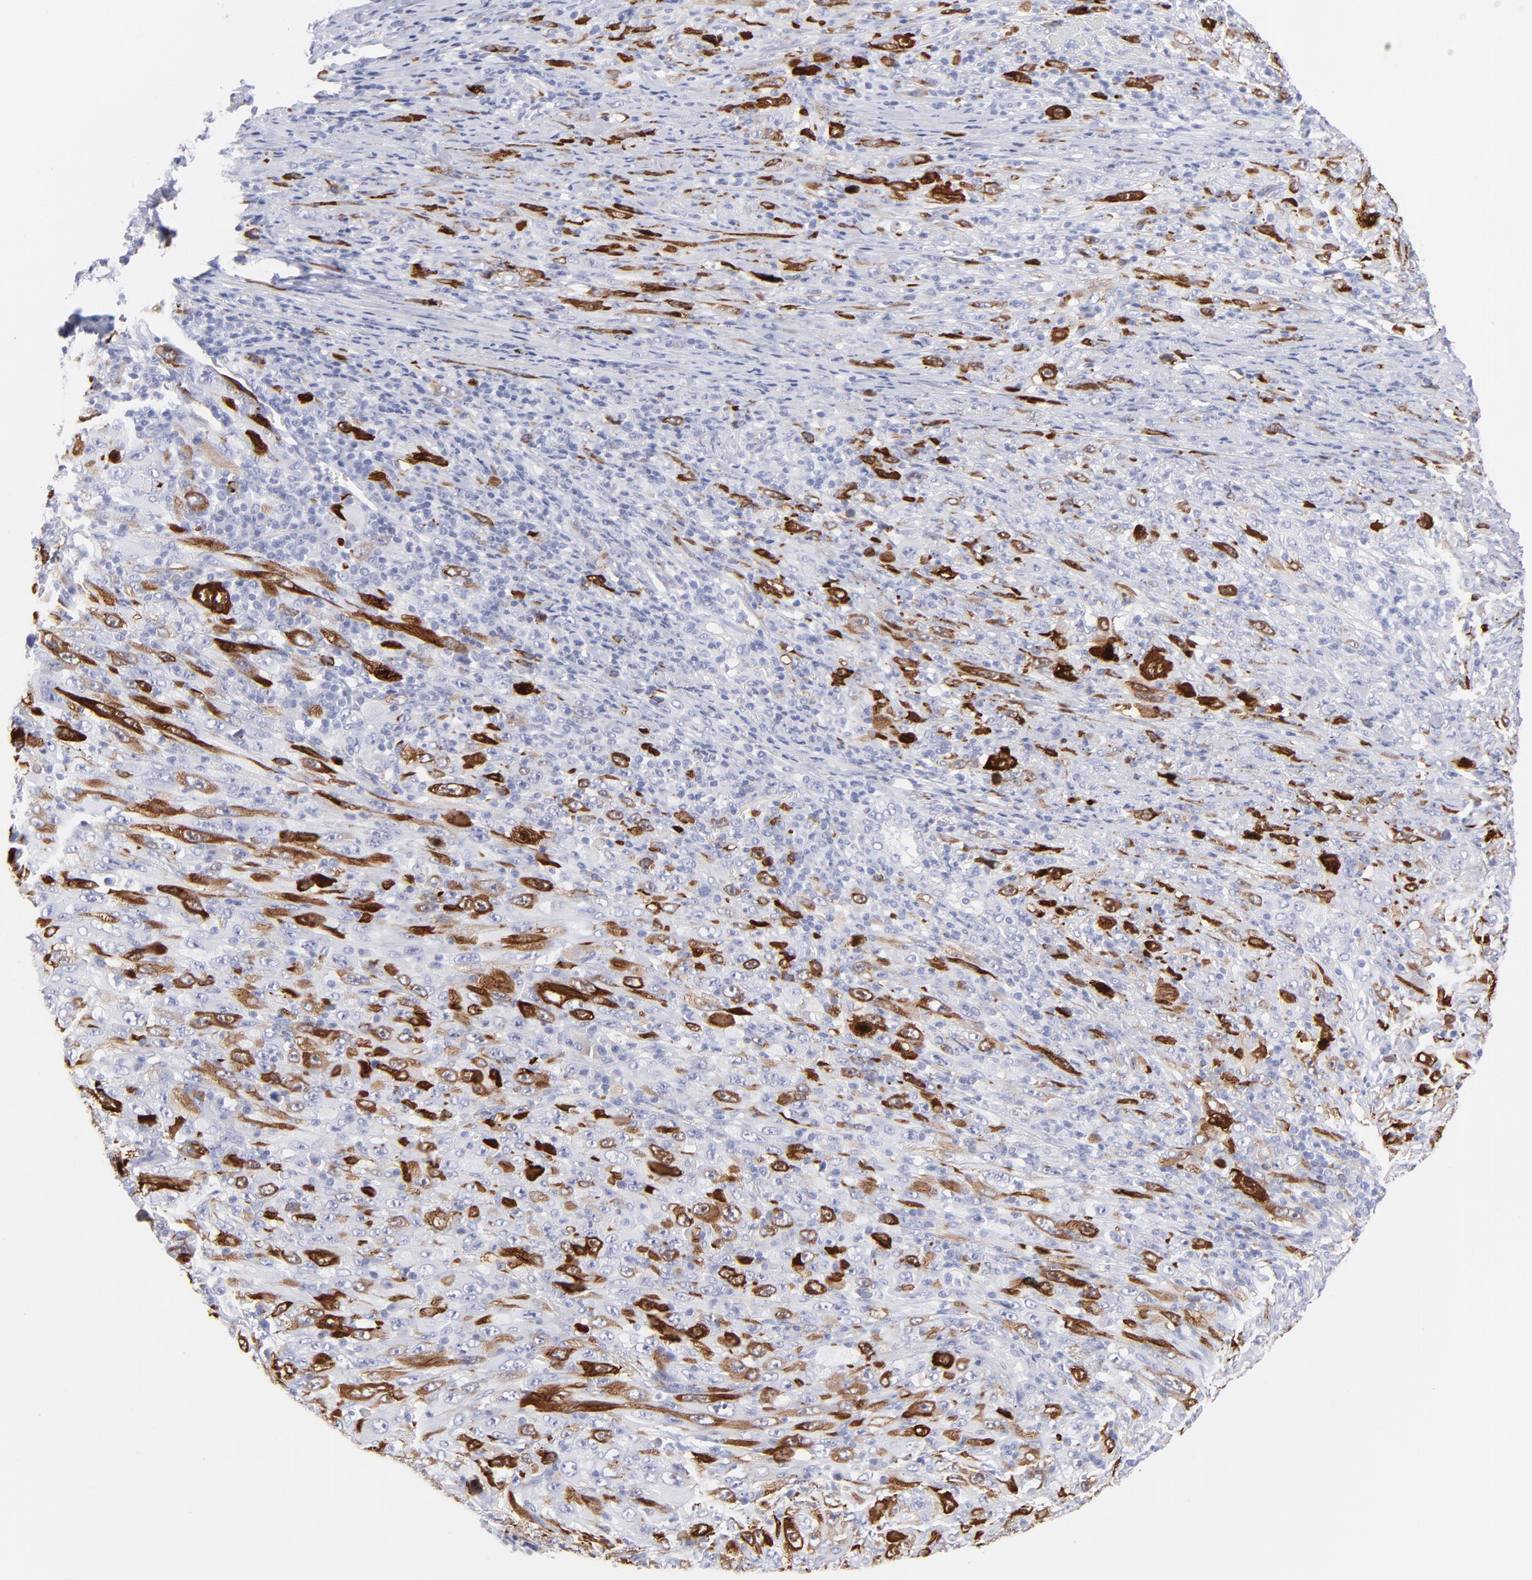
{"staining": {"intensity": "strong", "quantity": "25%-75%", "location": "cytoplasmic/membranous"}, "tissue": "melanoma", "cell_type": "Tumor cells", "image_type": "cancer", "snomed": [{"axis": "morphology", "description": "Malignant melanoma, Metastatic site"}, {"axis": "topography", "description": "Skin"}], "caption": "The image shows a brown stain indicating the presence of a protein in the cytoplasmic/membranous of tumor cells in melanoma.", "gene": "CCNB1", "patient": {"sex": "female", "age": 56}}